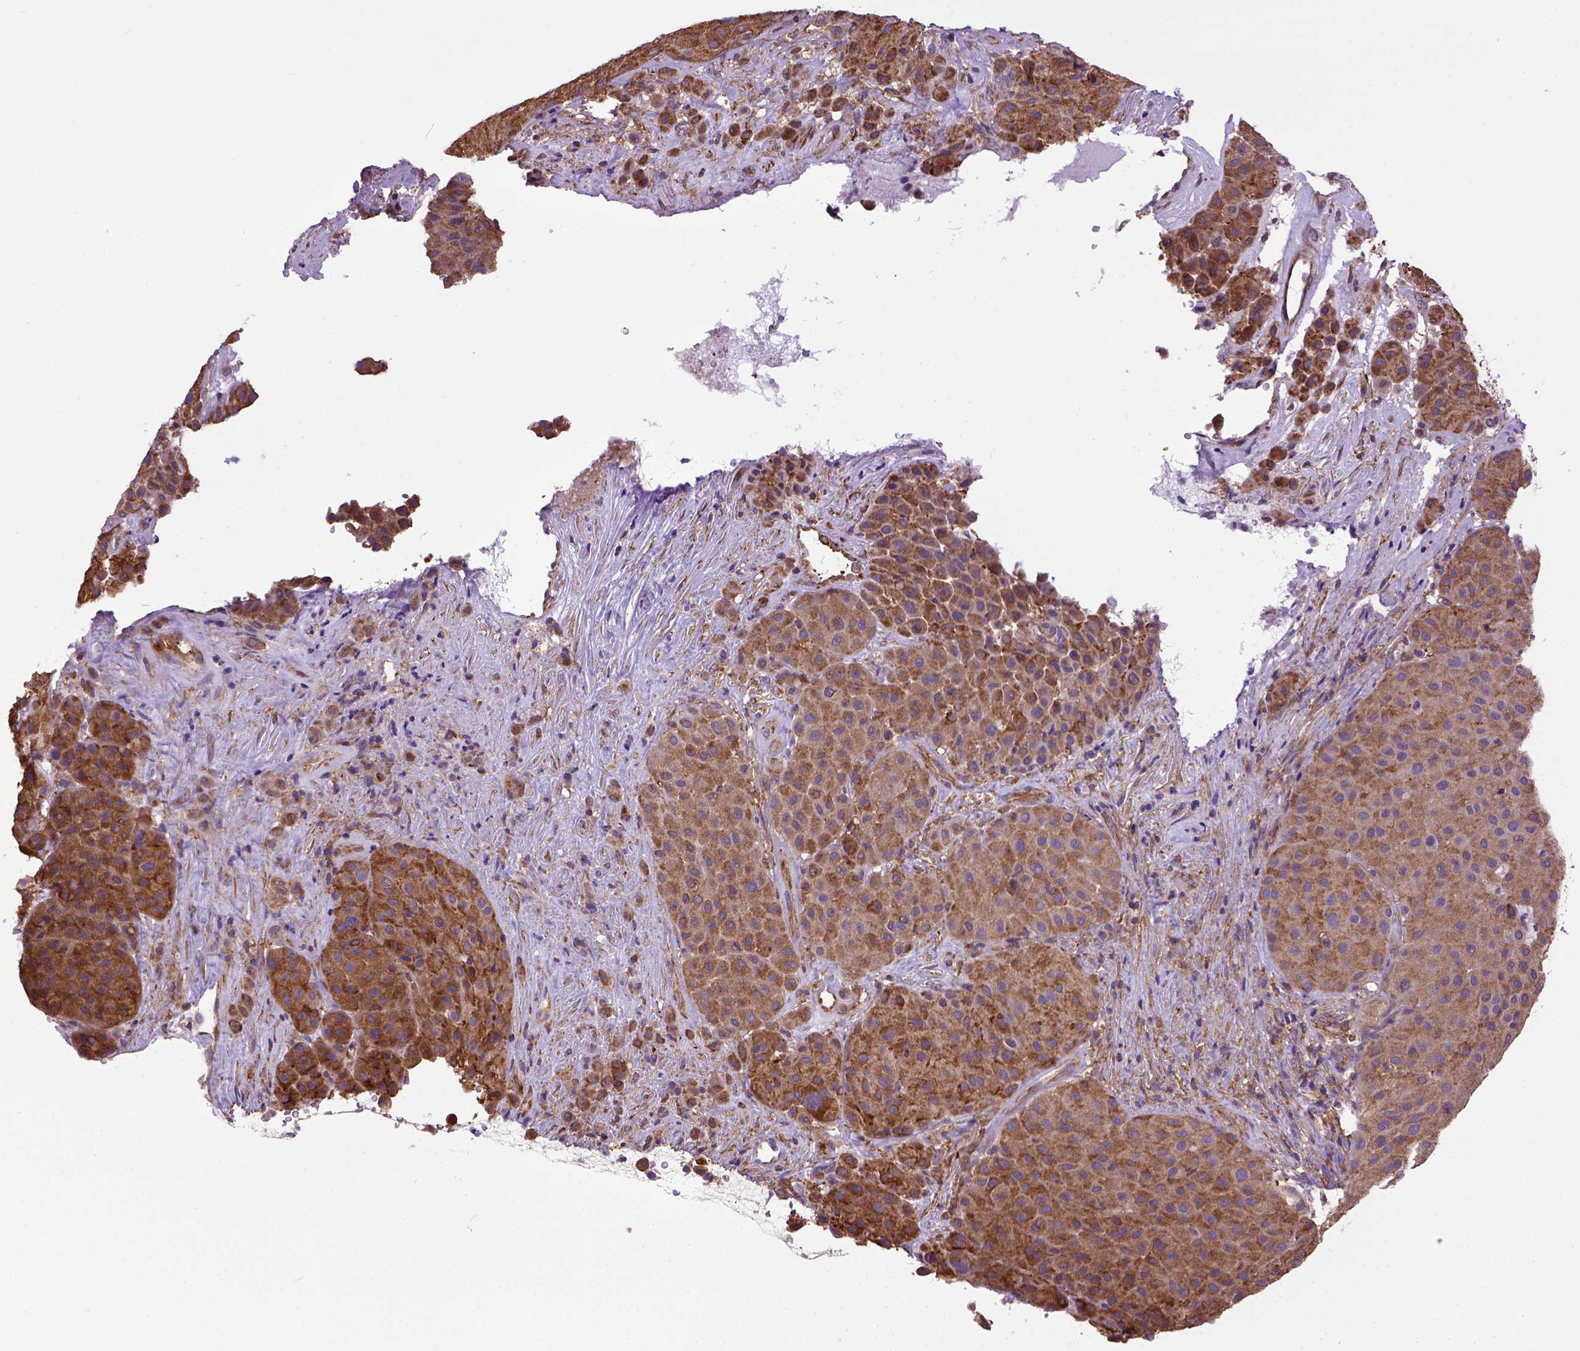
{"staining": {"intensity": "moderate", "quantity": ">75%", "location": "cytoplasmic/membranous"}, "tissue": "melanoma", "cell_type": "Tumor cells", "image_type": "cancer", "snomed": [{"axis": "morphology", "description": "Malignant melanoma, Metastatic site"}, {"axis": "topography", "description": "Smooth muscle"}], "caption": "A medium amount of moderate cytoplasmic/membranous positivity is present in approximately >75% of tumor cells in melanoma tissue. (DAB IHC with brightfield microscopy, high magnification).", "gene": "MVP", "patient": {"sex": "male", "age": 41}}